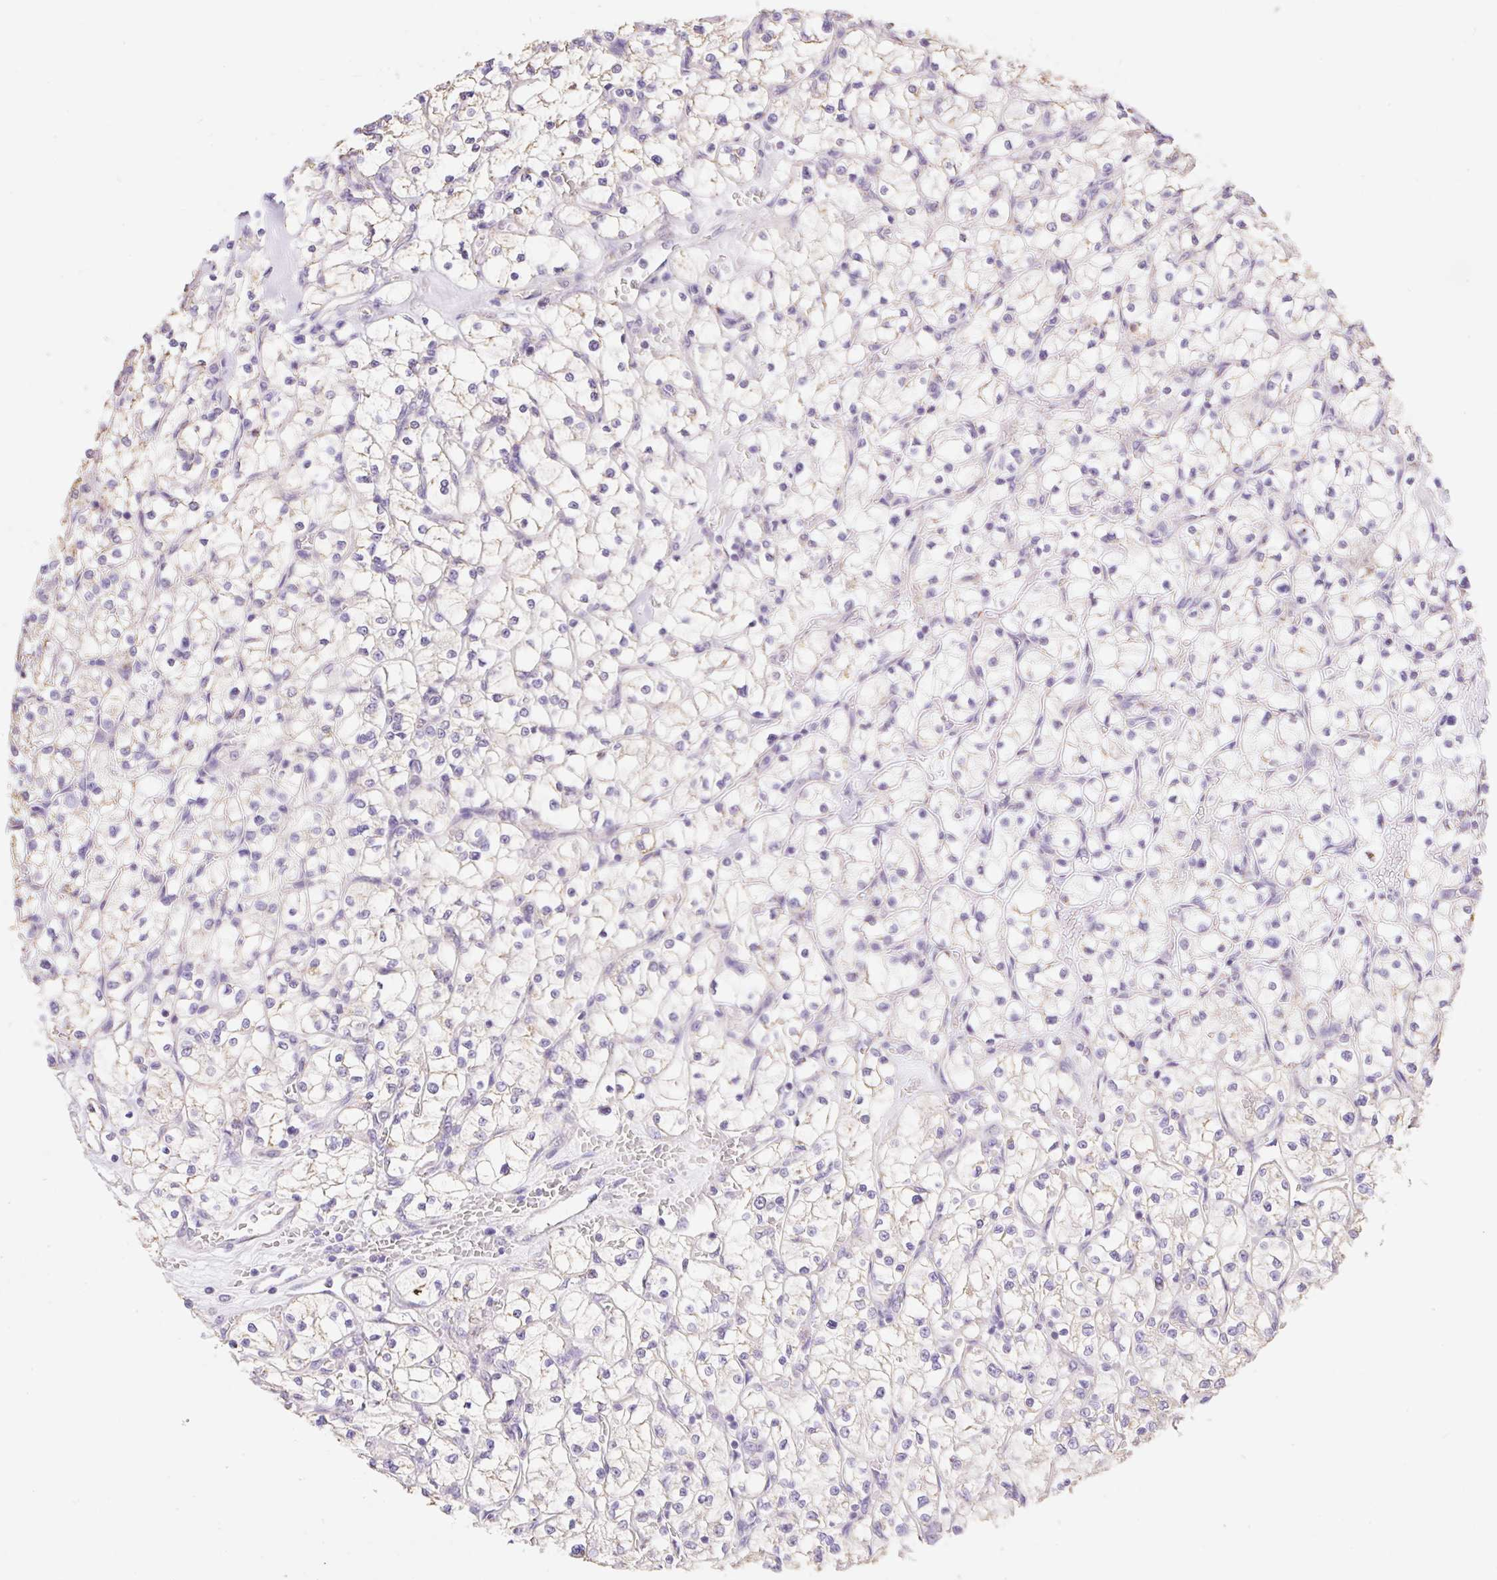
{"staining": {"intensity": "negative", "quantity": "none", "location": "none"}, "tissue": "renal cancer", "cell_type": "Tumor cells", "image_type": "cancer", "snomed": [{"axis": "morphology", "description": "Adenocarcinoma, NOS"}, {"axis": "topography", "description": "Kidney"}], "caption": "Adenocarcinoma (renal) stained for a protein using immunohistochemistry reveals no staining tumor cells.", "gene": "COPZ2", "patient": {"sex": "female", "age": 64}}